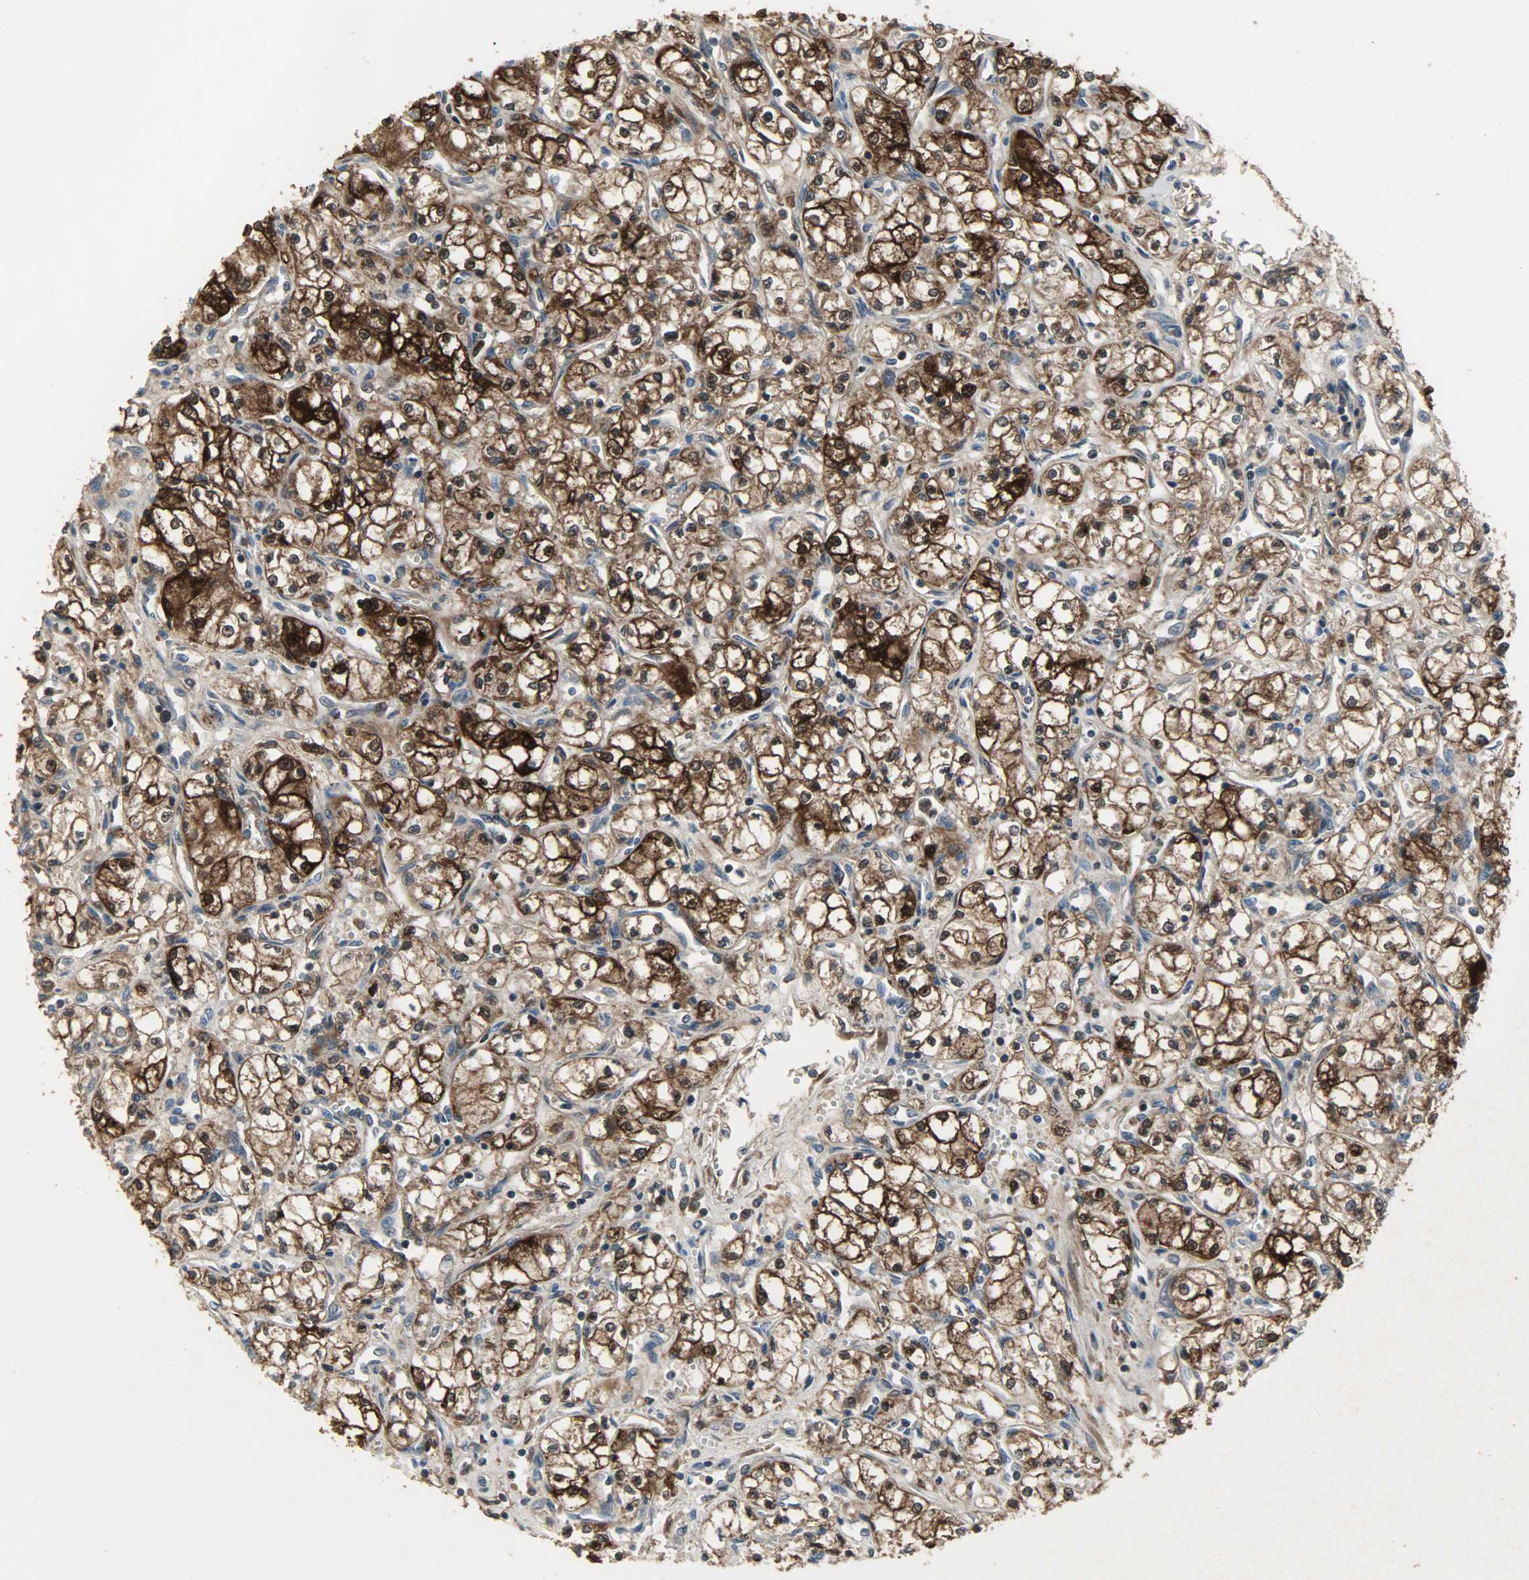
{"staining": {"intensity": "strong", "quantity": ">75%", "location": "cytoplasmic/membranous,nuclear"}, "tissue": "renal cancer", "cell_type": "Tumor cells", "image_type": "cancer", "snomed": [{"axis": "morphology", "description": "Normal tissue, NOS"}, {"axis": "morphology", "description": "Adenocarcinoma, NOS"}, {"axis": "topography", "description": "Kidney"}], "caption": "Brown immunohistochemical staining in renal adenocarcinoma demonstrates strong cytoplasmic/membranous and nuclear positivity in approximately >75% of tumor cells.", "gene": "AMT", "patient": {"sex": "male", "age": 59}}